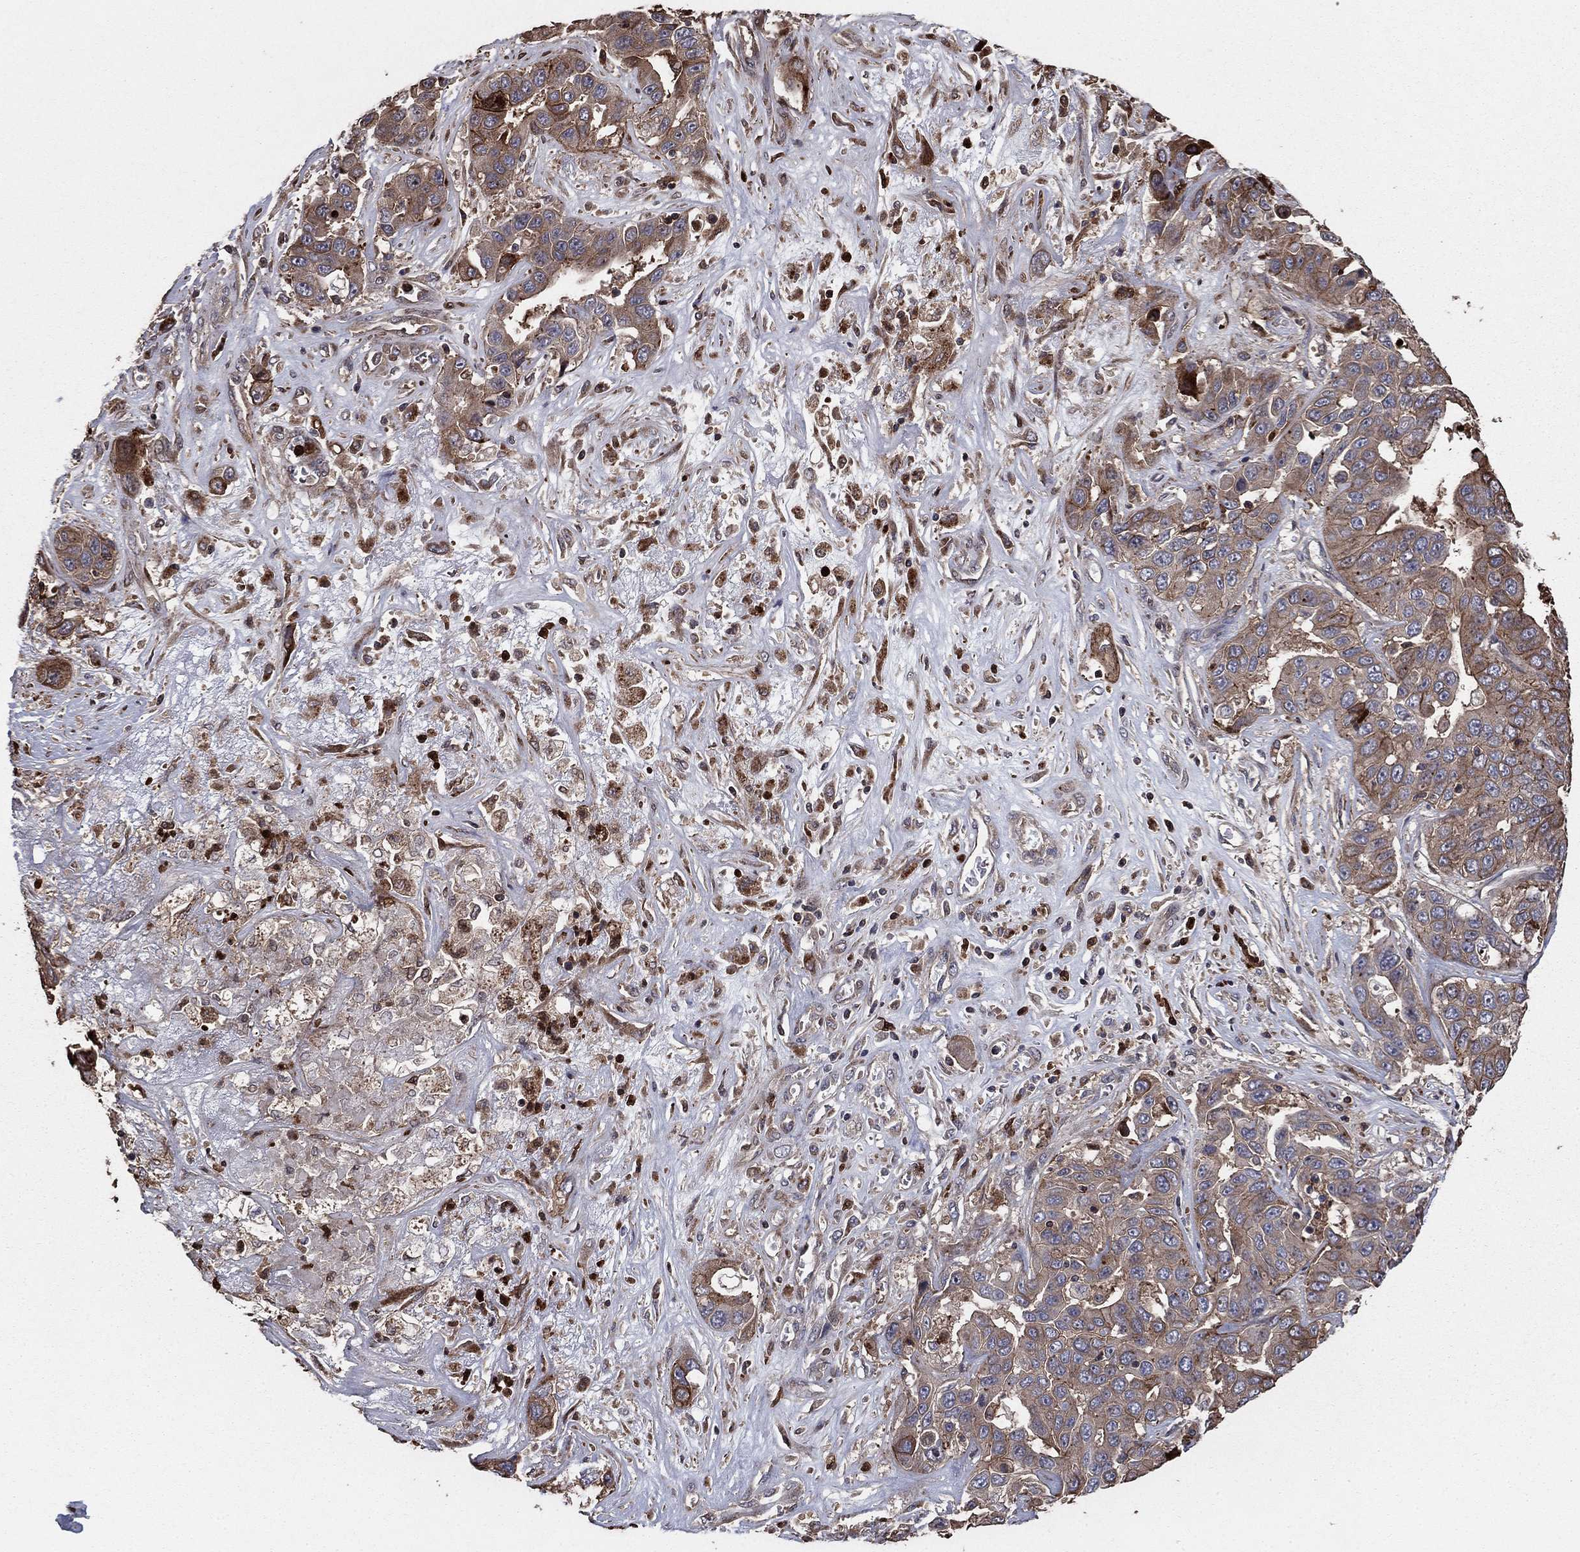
{"staining": {"intensity": "moderate", "quantity": "<25%", "location": "cytoplasmic/membranous"}, "tissue": "liver cancer", "cell_type": "Tumor cells", "image_type": "cancer", "snomed": [{"axis": "morphology", "description": "Cholangiocarcinoma"}, {"axis": "topography", "description": "Liver"}], "caption": "A micrograph showing moderate cytoplasmic/membranous expression in about <25% of tumor cells in liver cancer, as visualized by brown immunohistochemical staining.", "gene": "GYG1", "patient": {"sex": "female", "age": 52}}